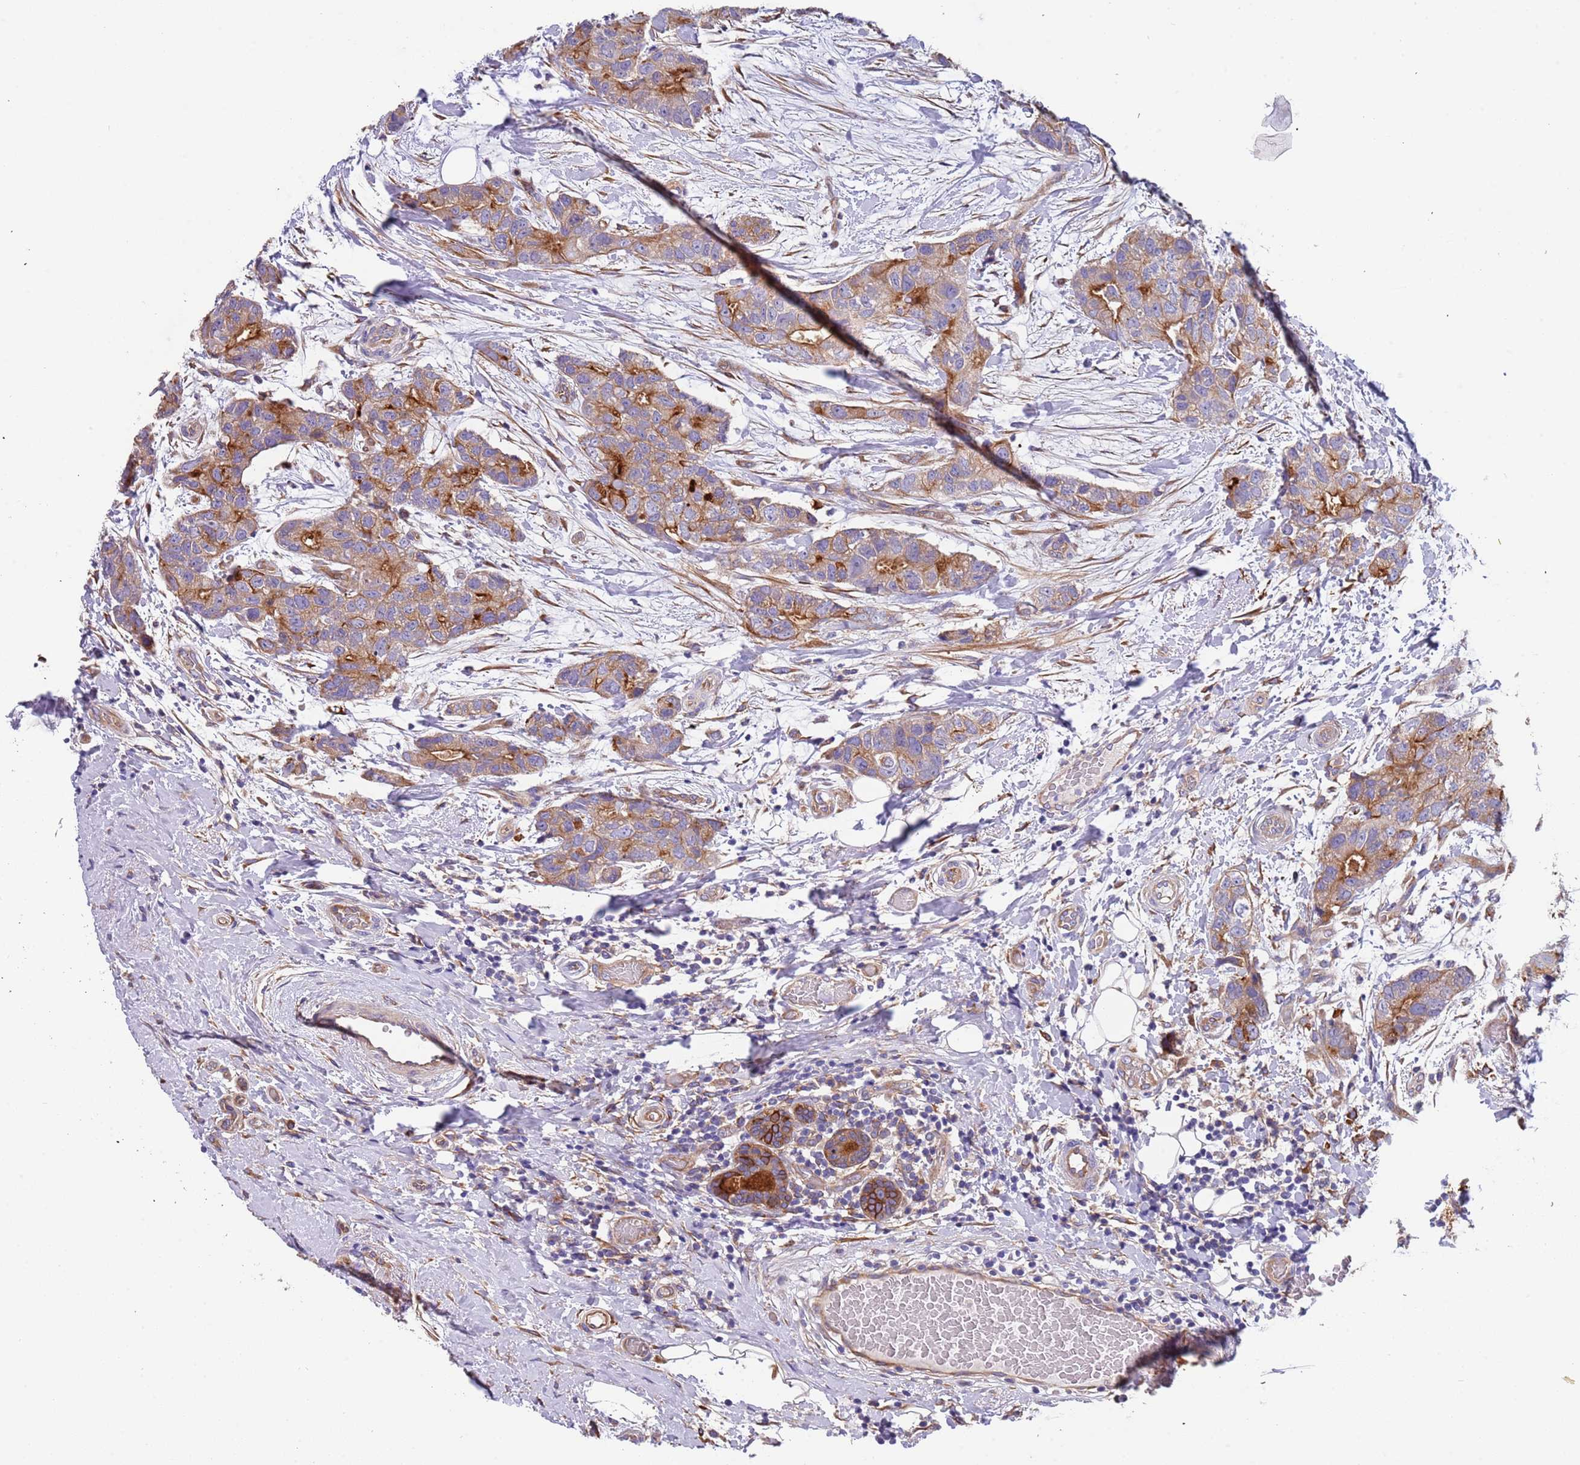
{"staining": {"intensity": "moderate", "quantity": ">75%", "location": "cytoplasmic/membranous"}, "tissue": "breast cancer", "cell_type": "Tumor cells", "image_type": "cancer", "snomed": [{"axis": "morphology", "description": "Duct carcinoma"}, {"axis": "topography", "description": "Breast"}], "caption": "Human breast cancer stained with a brown dye reveals moderate cytoplasmic/membranous positive staining in approximately >75% of tumor cells.", "gene": "LAMB4", "patient": {"sex": "female", "age": 62}}